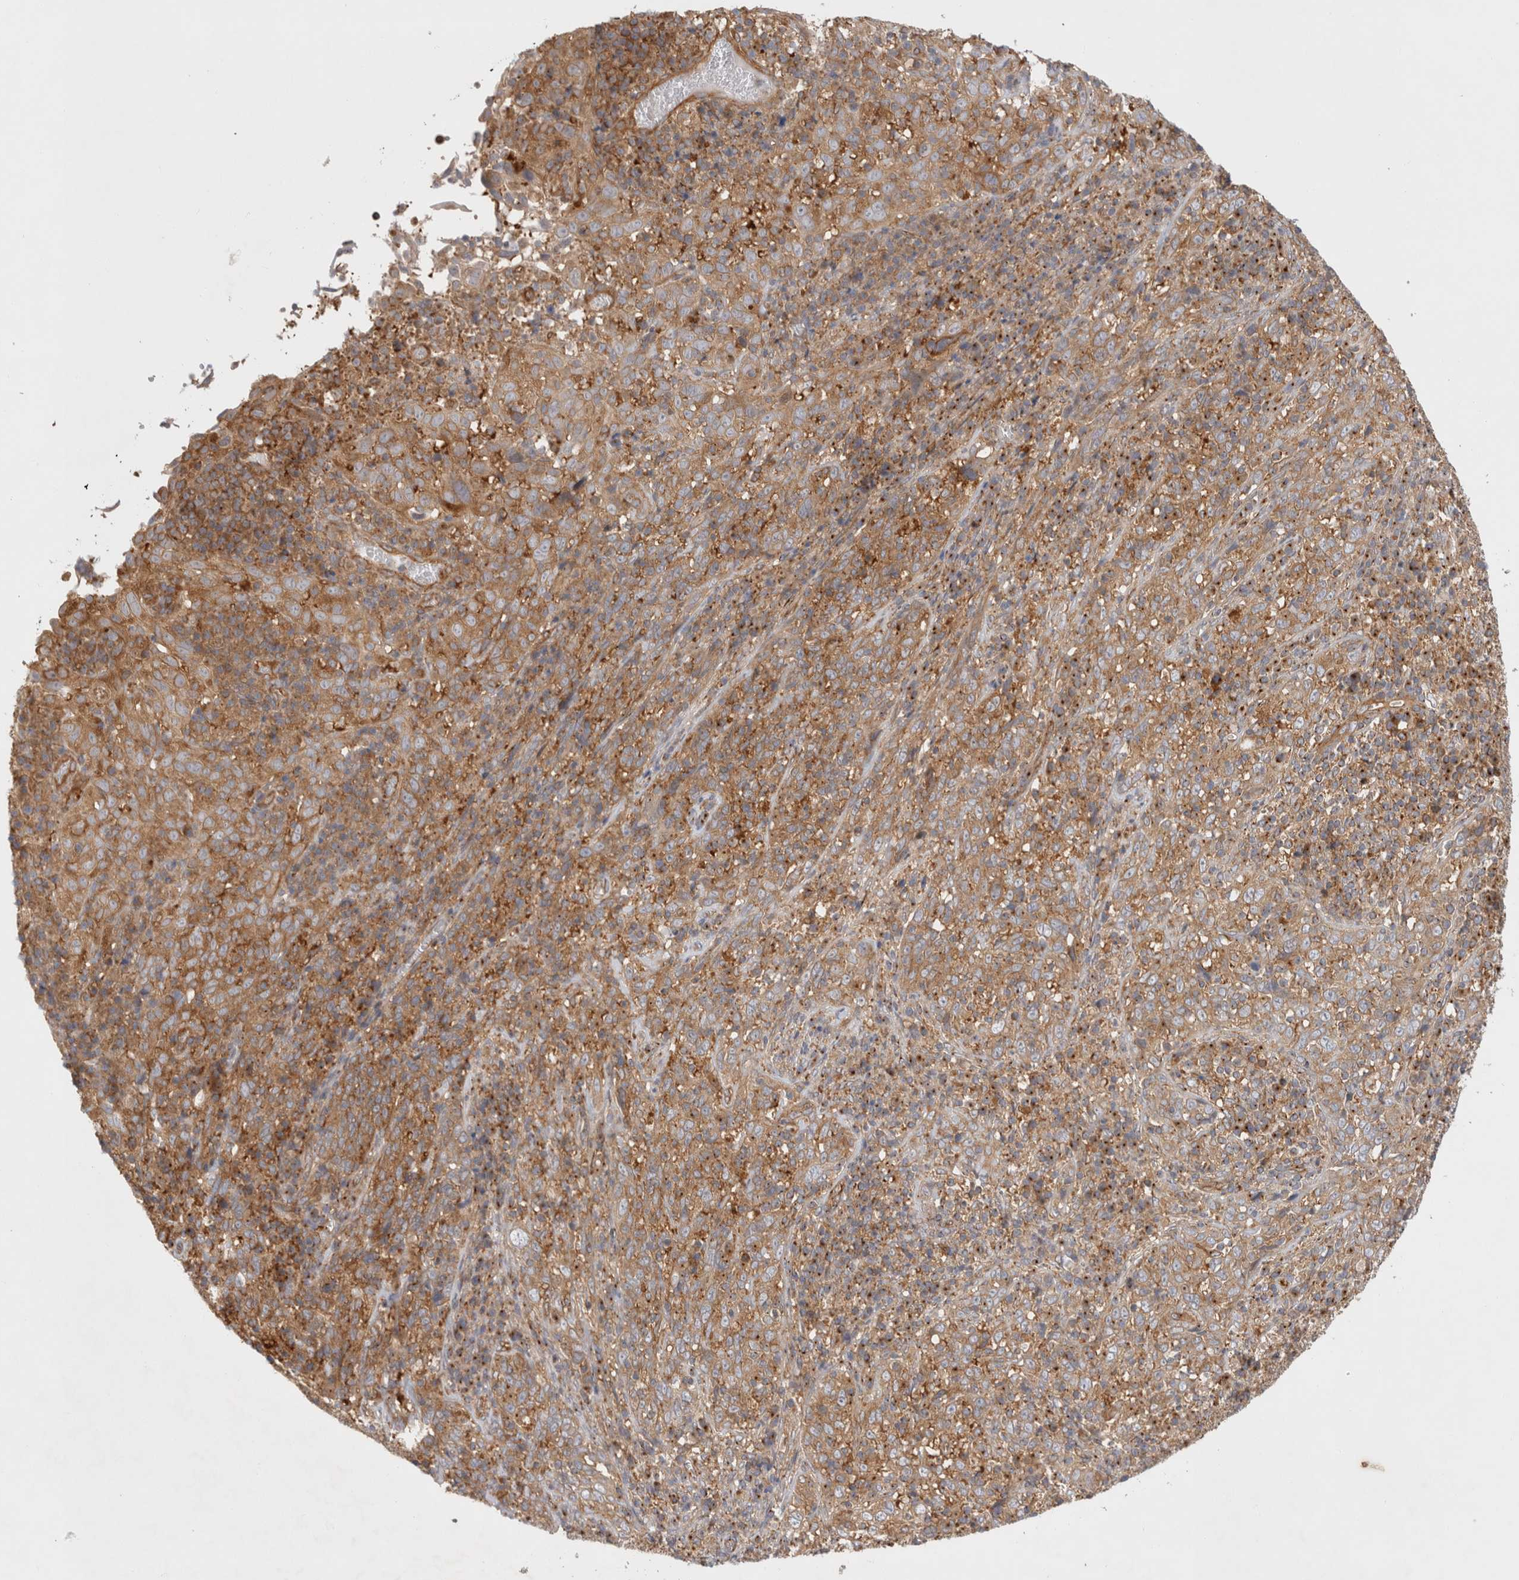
{"staining": {"intensity": "moderate", "quantity": ">75%", "location": "cytoplasmic/membranous"}, "tissue": "cervical cancer", "cell_type": "Tumor cells", "image_type": "cancer", "snomed": [{"axis": "morphology", "description": "Squamous cell carcinoma, NOS"}, {"axis": "topography", "description": "Cervix"}], "caption": "Protein analysis of cervical cancer (squamous cell carcinoma) tissue exhibits moderate cytoplasmic/membranous staining in approximately >75% of tumor cells. (Brightfield microscopy of DAB IHC at high magnification).", "gene": "GPR150", "patient": {"sex": "female", "age": 46}}